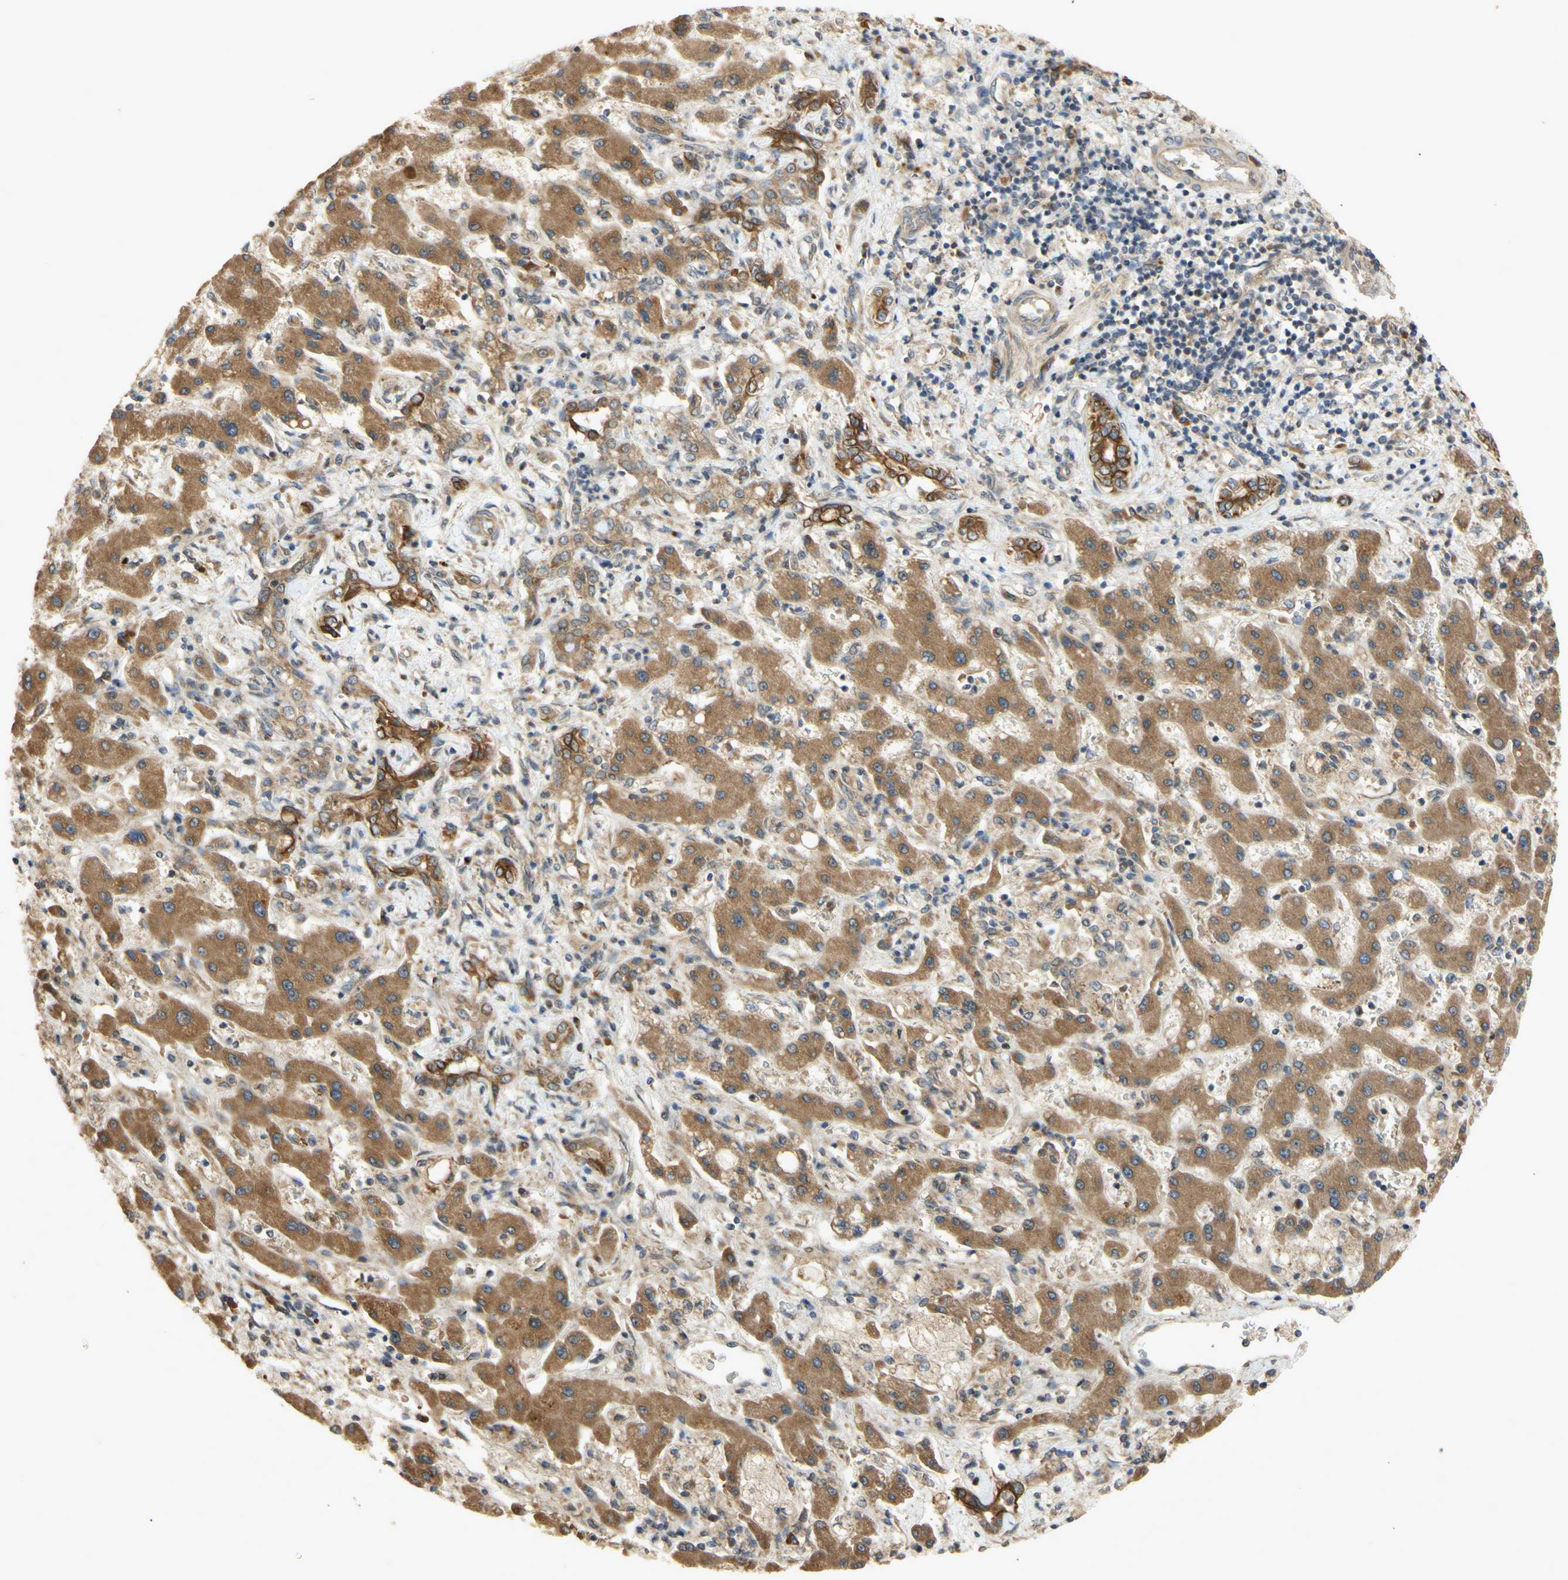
{"staining": {"intensity": "strong", "quantity": ">75%", "location": "cytoplasmic/membranous"}, "tissue": "liver cancer", "cell_type": "Tumor cells", "image_type": "cancer", "snomed": [{"axis": "morphology", "description": "Cholangiocarcinoma"}, {"axis": "topography", "description": "Liver"}], "caption": "This micrograph shows IHC staining of cholangiocarcinoma (liver), with high strong cytoplasmic/membranous staining in approximately >75% of tumor cells.", "gene": "PKN1", "patient": {"sex": "male", "age": 50}}